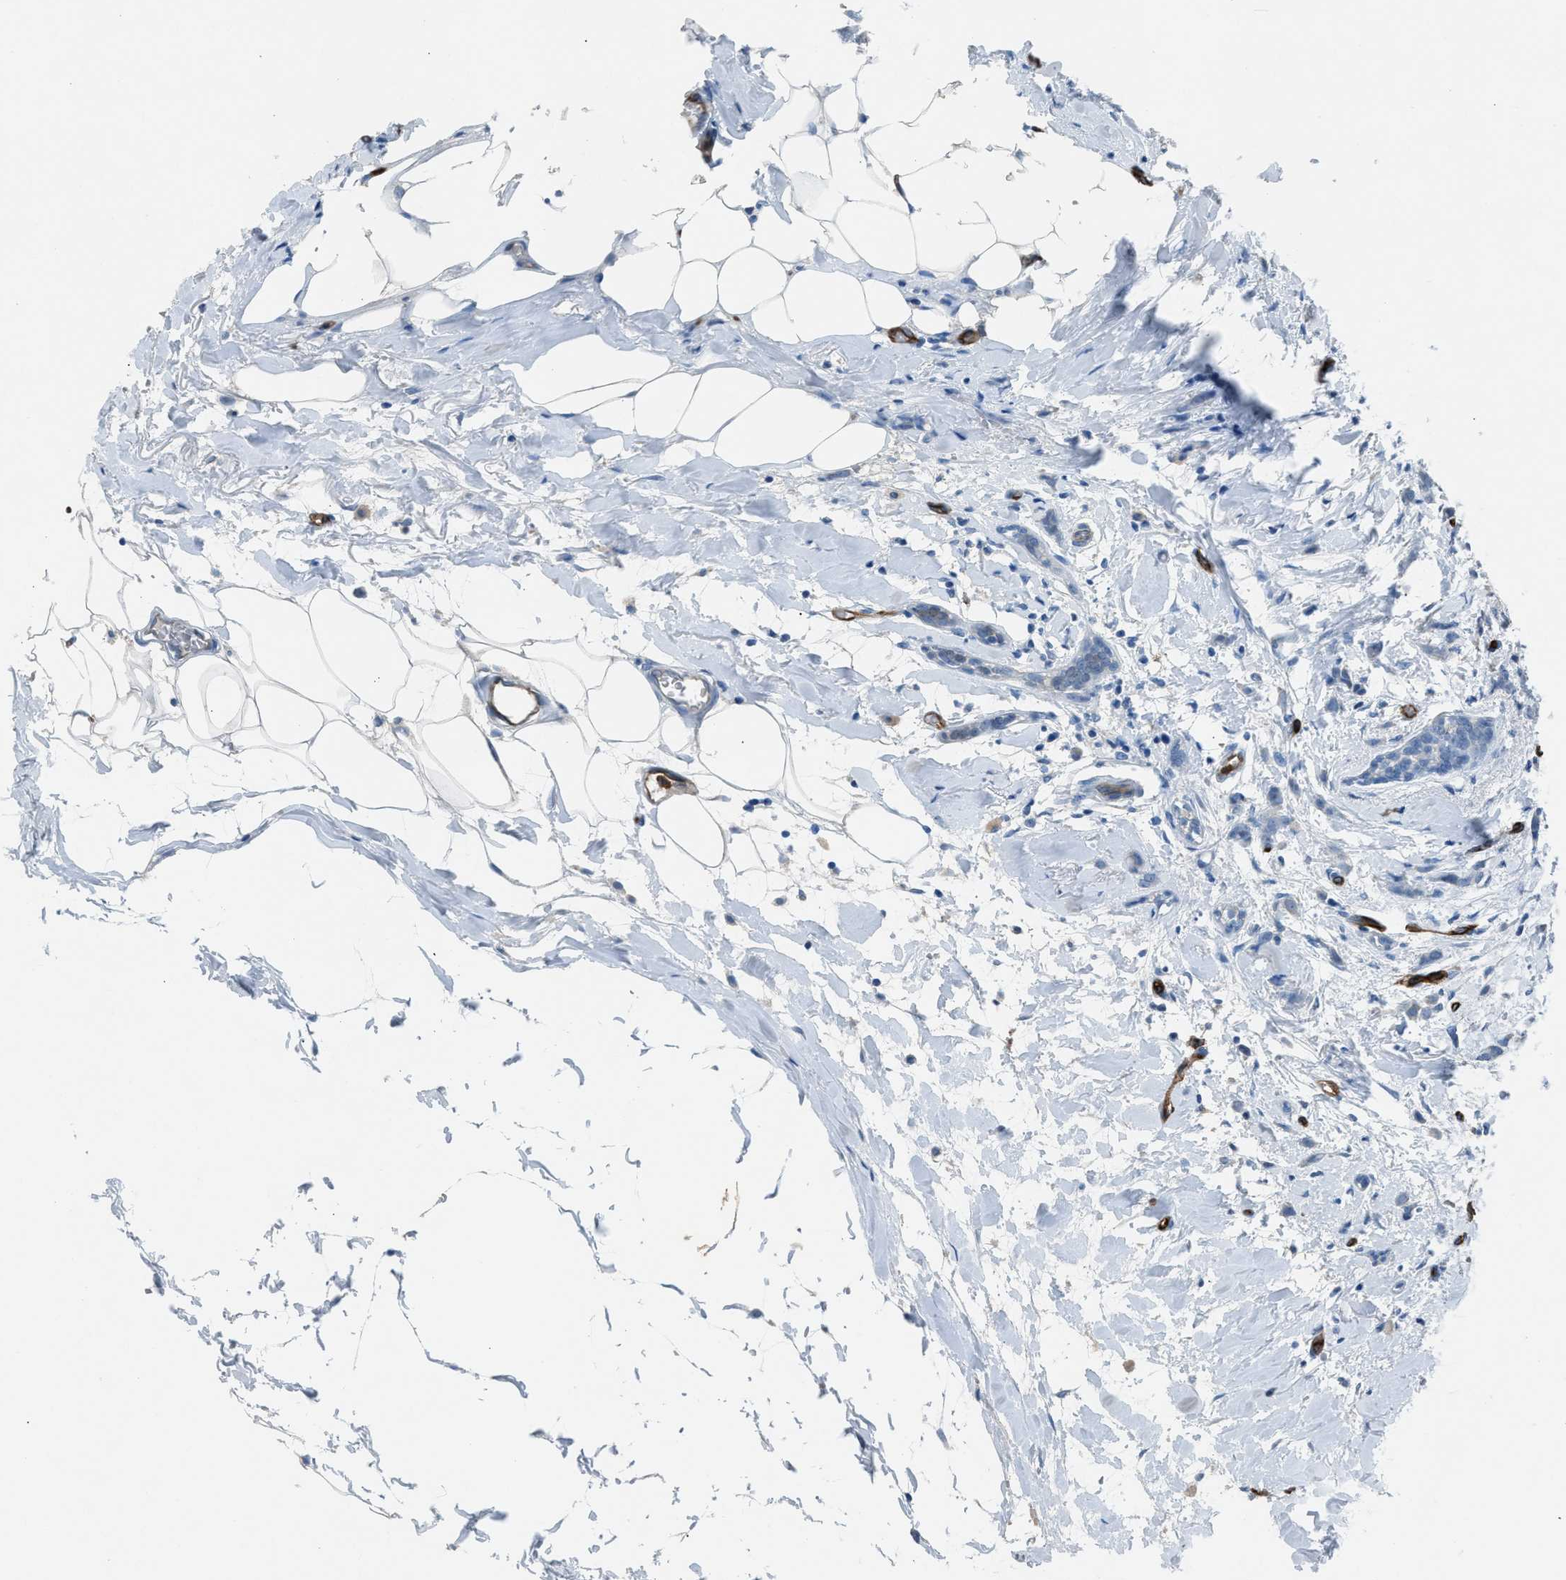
{"staining": {"intensity": "negative", "quantity": "none", "location": "none"}, "tissue": "breast cancer", "cell_type": "Tumor cells", "image_type": "cancer", "snomed": [{"axis": "morphology", "description": "Lobular carcinoma, in situ"}, {"axis": "morphology", "description": "Lobular carcinoma"}, {"axis": "topography", "description": "Breast"}], "caption": "The micrograph displays no staining of tumor cells in breast cancer (lobular carcinoma in situ).", "gene": "DYSF", "patient": {"sex": "female", "age": 41}}